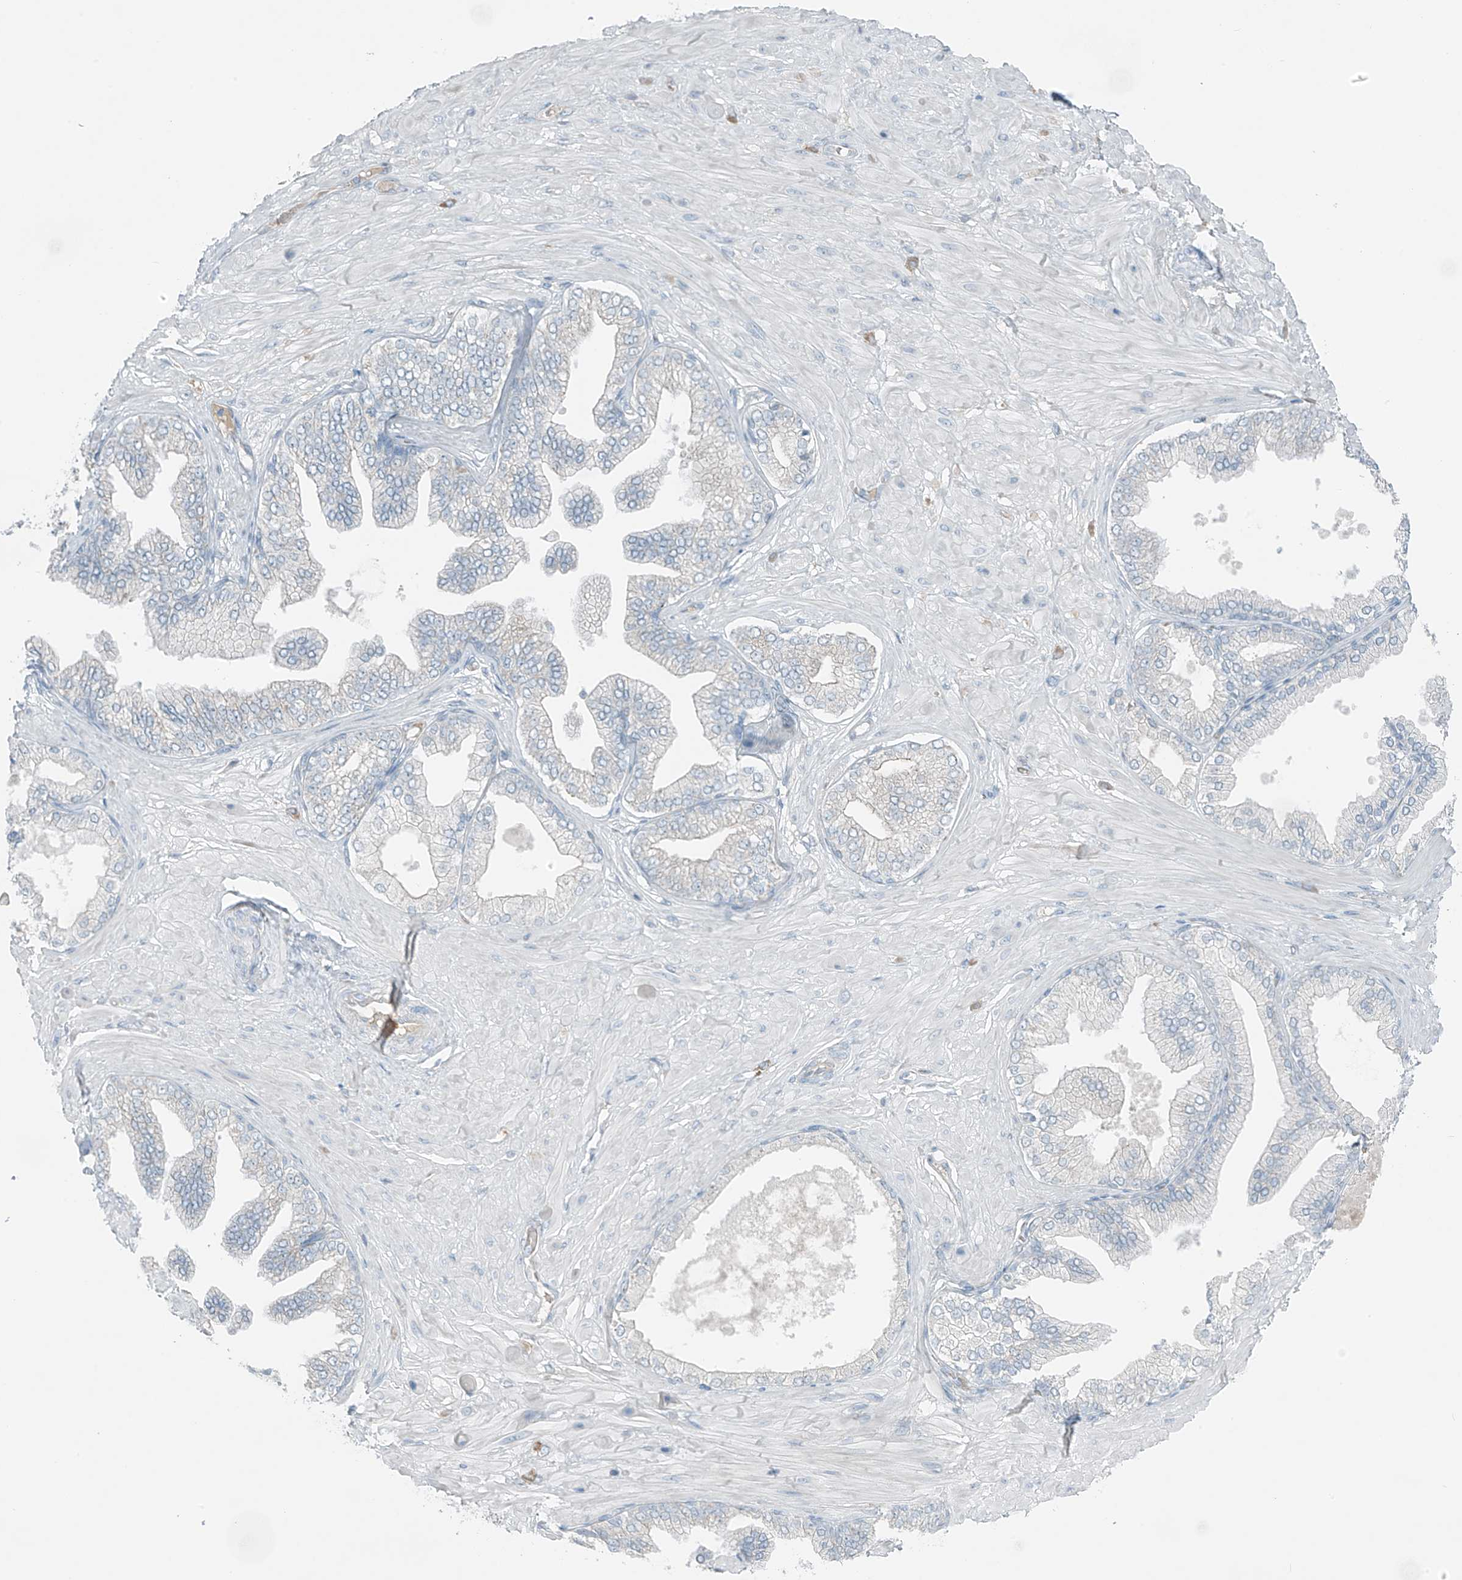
{"staining": {"intensity": "negative", "quantity": "none", "location": "none"}, "tissue": "adipose tissue", "cell_type": "Adipocytes", "image_type": "normal", "snomed": [{"axis": "morphology", "description": "Normal tissue, NOS"}, {"axis": "morphology", "description": "Adenocarcinoma, Low grade"}, {"axis": "topography", "description": "Prostate"}, {"axis": "topography", "description": "Peripheral nerve tissue"}], "caption": "A high-resolution histopathology image shows IHC staining of unremarkable adipose tissue, which exhibits no significant expression in adipocytes. Brightfield microscopy of immunohistochemistry (IHC) stained with DAB (3,3'-diaminobenzidine) (brown) and hematoxylin (blue), captured at high magnification.", "gene": "FAM131C", "patient": {"sex": "male", "age": 63}}